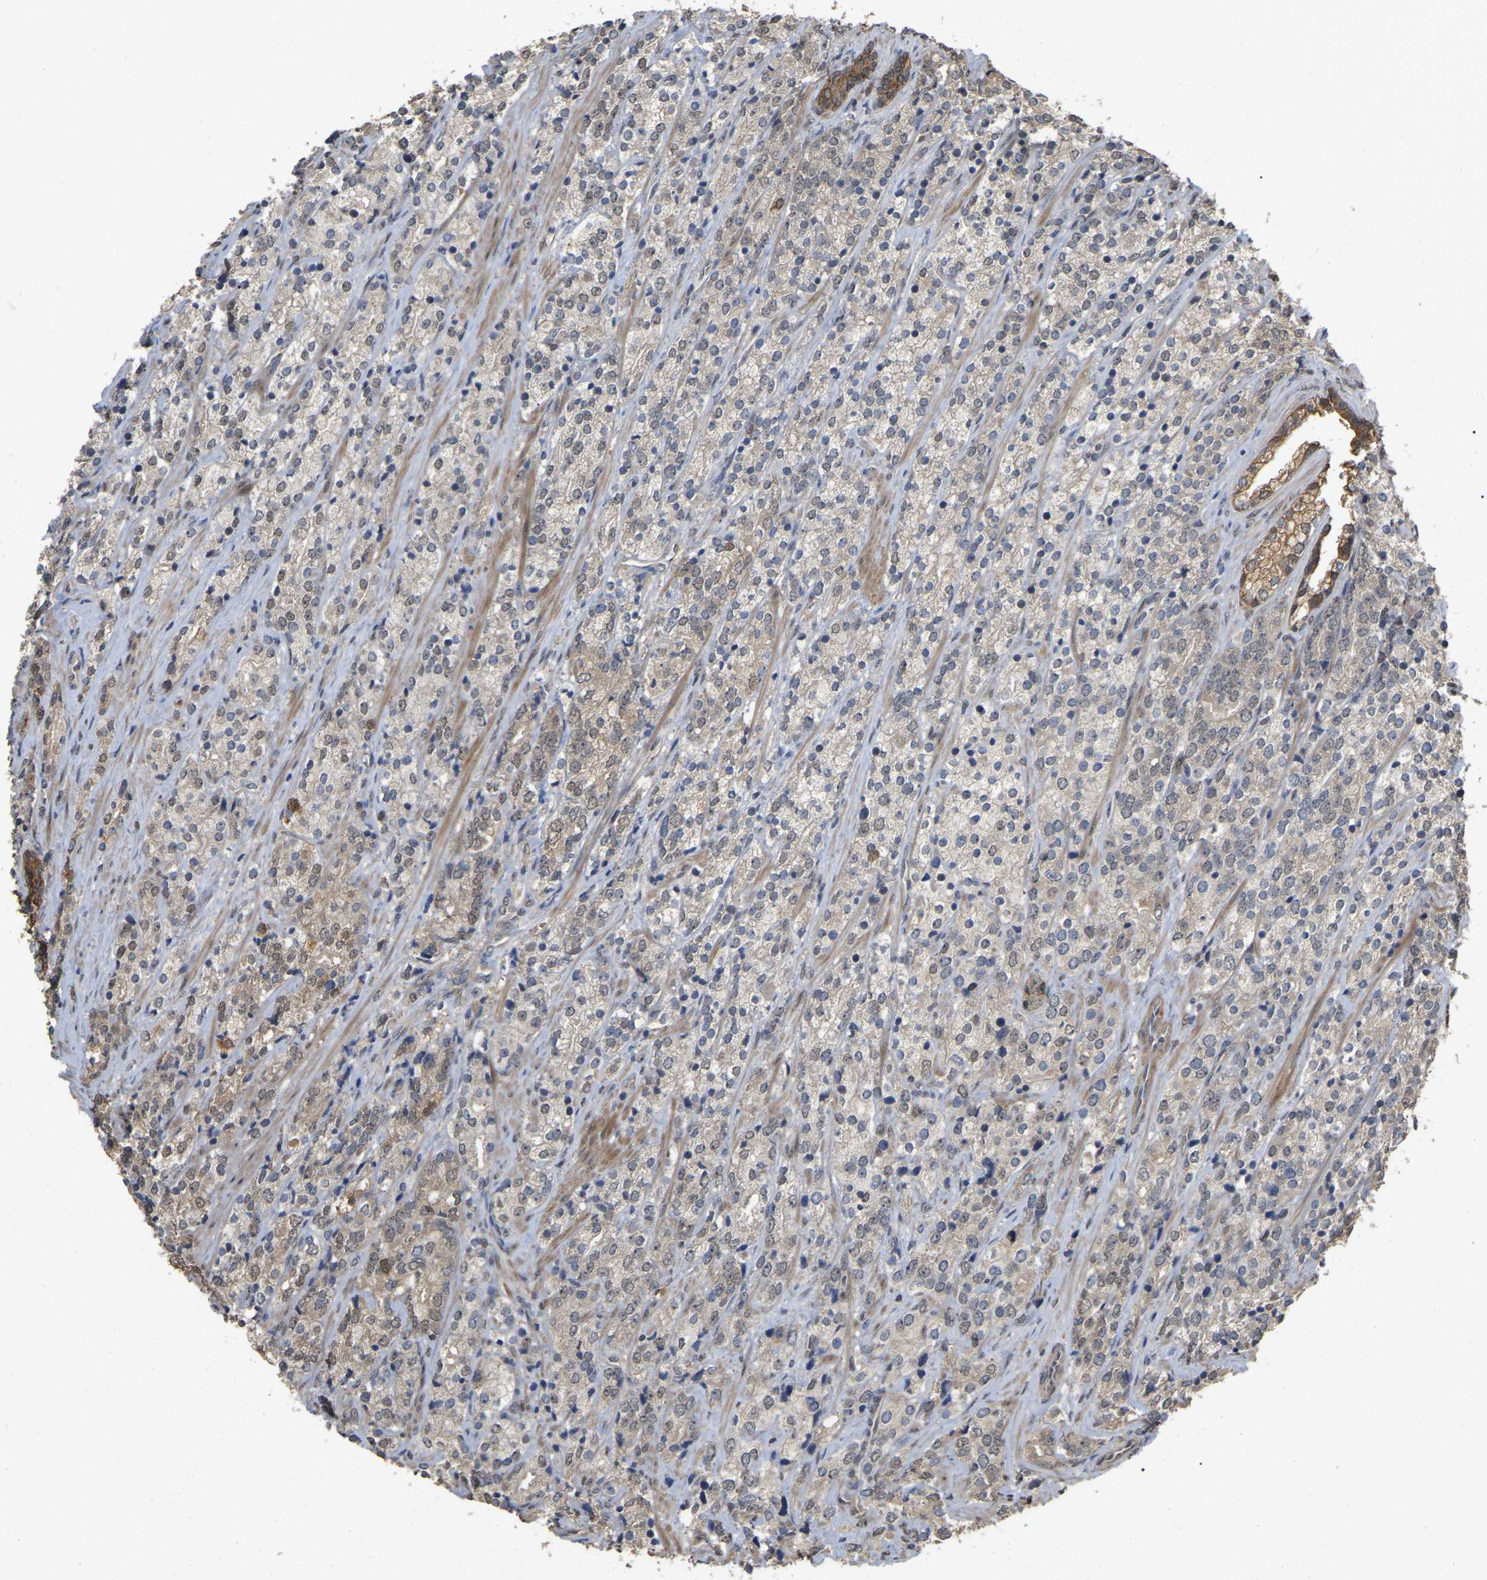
{"staining": {"intensity": "weak", "quantity": "<25%", "location": "cytoplasmic/membranous"}, "tissue": "prostate cancer", "cell_type": "Tumor cells", "image_type": "cancer", "snomed": [{"axis": "morphology", "description": "Adenocarcinoma, High grade"}, {"axis": "topography", "description": "Prostate"}], "caption": "The immunohistochemistry image has no significant expression in tumor cells of prostate cancer (high-grade adenocarcinoma) tissue.", "gene": "FAM219A", "patient": {"sex": "male", "age": 71}}